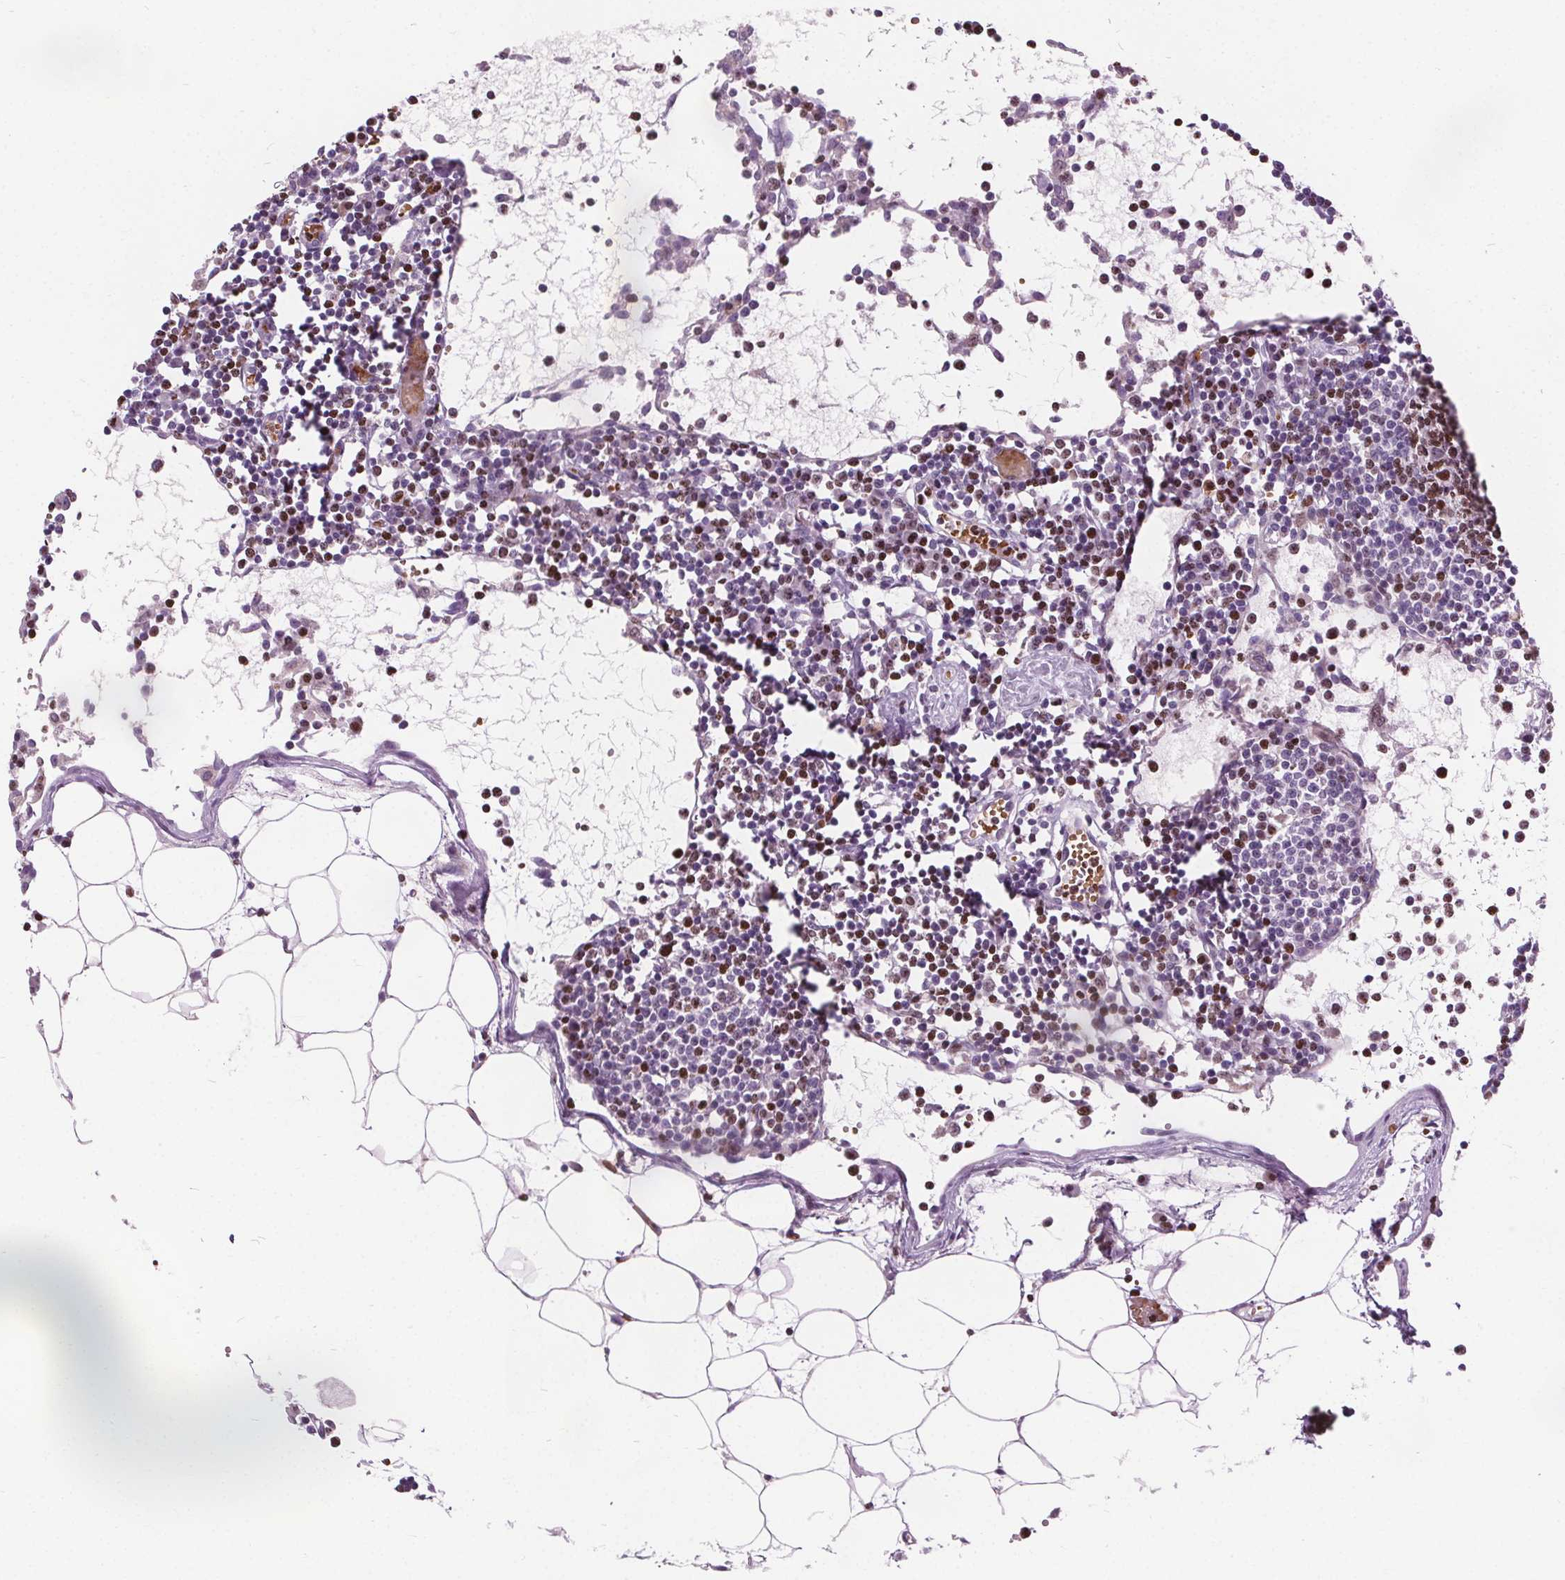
{"staining": {"intensity": "moderate", "quantity": ">75%", "location": "nuclear"}, "tissue": "lymph node", "cell_type": "Germinal center cells", "image_type": "normal", "snomed": [{"axis": "morphology", "description": "Normal tissue, NOS"}, {"axis": "topography", "description": "Lymph node"}], "caption": "Immunohistochemical staining of unremarkable human lymph node exhibits >75% levels of moderate nuclear protein expression in approximately >75% of germinal center cells. (IHC, brightfield microscopy, high magnification).", "gene": "ISLR2", "patient": {"sex": "female", "age": 78}}